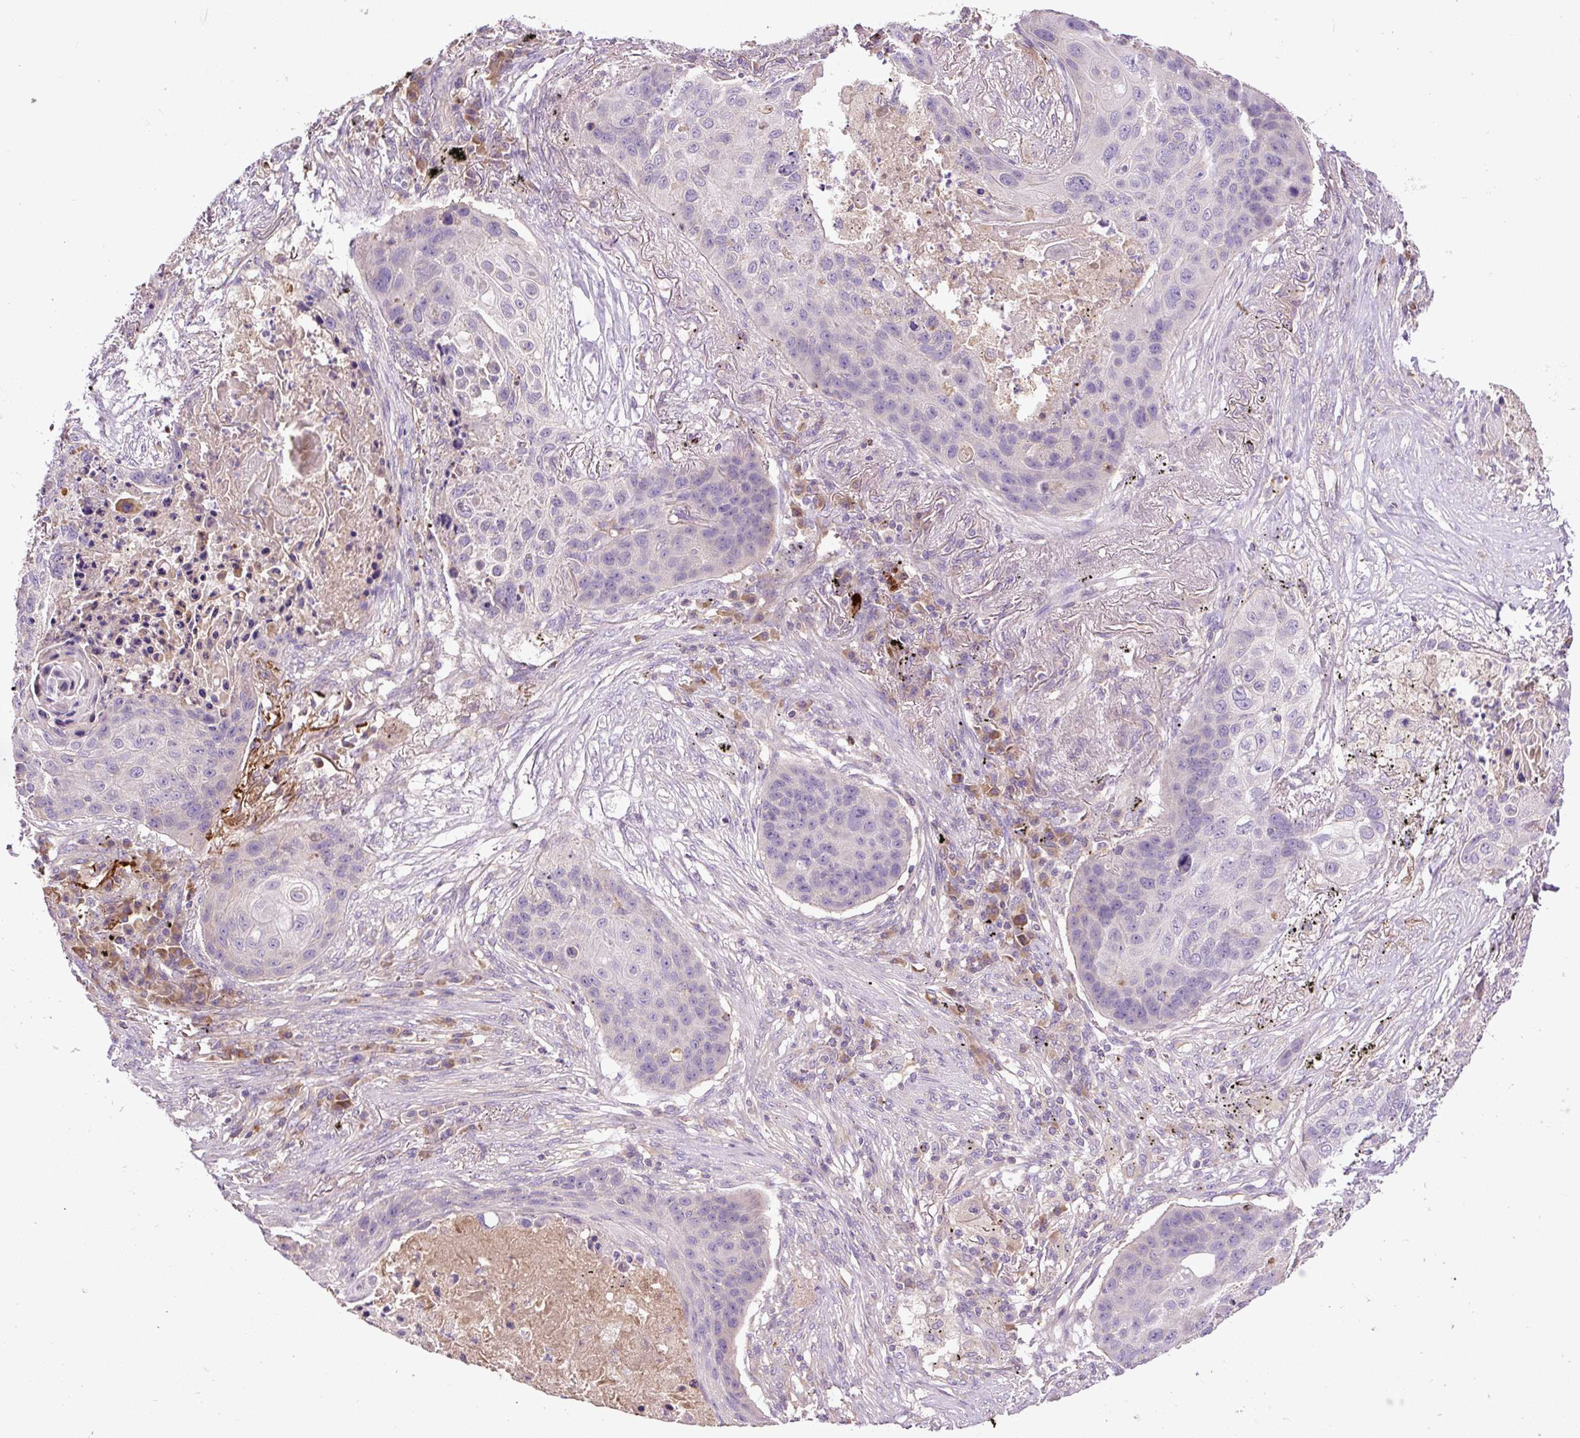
{"staining": {"intensity": "negative", "quantity": "none", "location": "none"}, "tissue": "lung cancer", "cell_type": "Tumor cells", "image_type": "cancer", "snomed": [{"axis": "morphology", "description": "Squamous cell carcinoma, NOS"}, {"axis": "topography", "description": "Lung"}], "caption": "Immunohistochemical staining of human lung cancer (squamous cell carcinoma) reveals no significant staining in tumor cells. (DAB immunohistochemistry (IHC) visualized using brightfield microscopy, high magnification).", "gene": "CXCL13", "patient": {"sex": "female", "age": 63}}